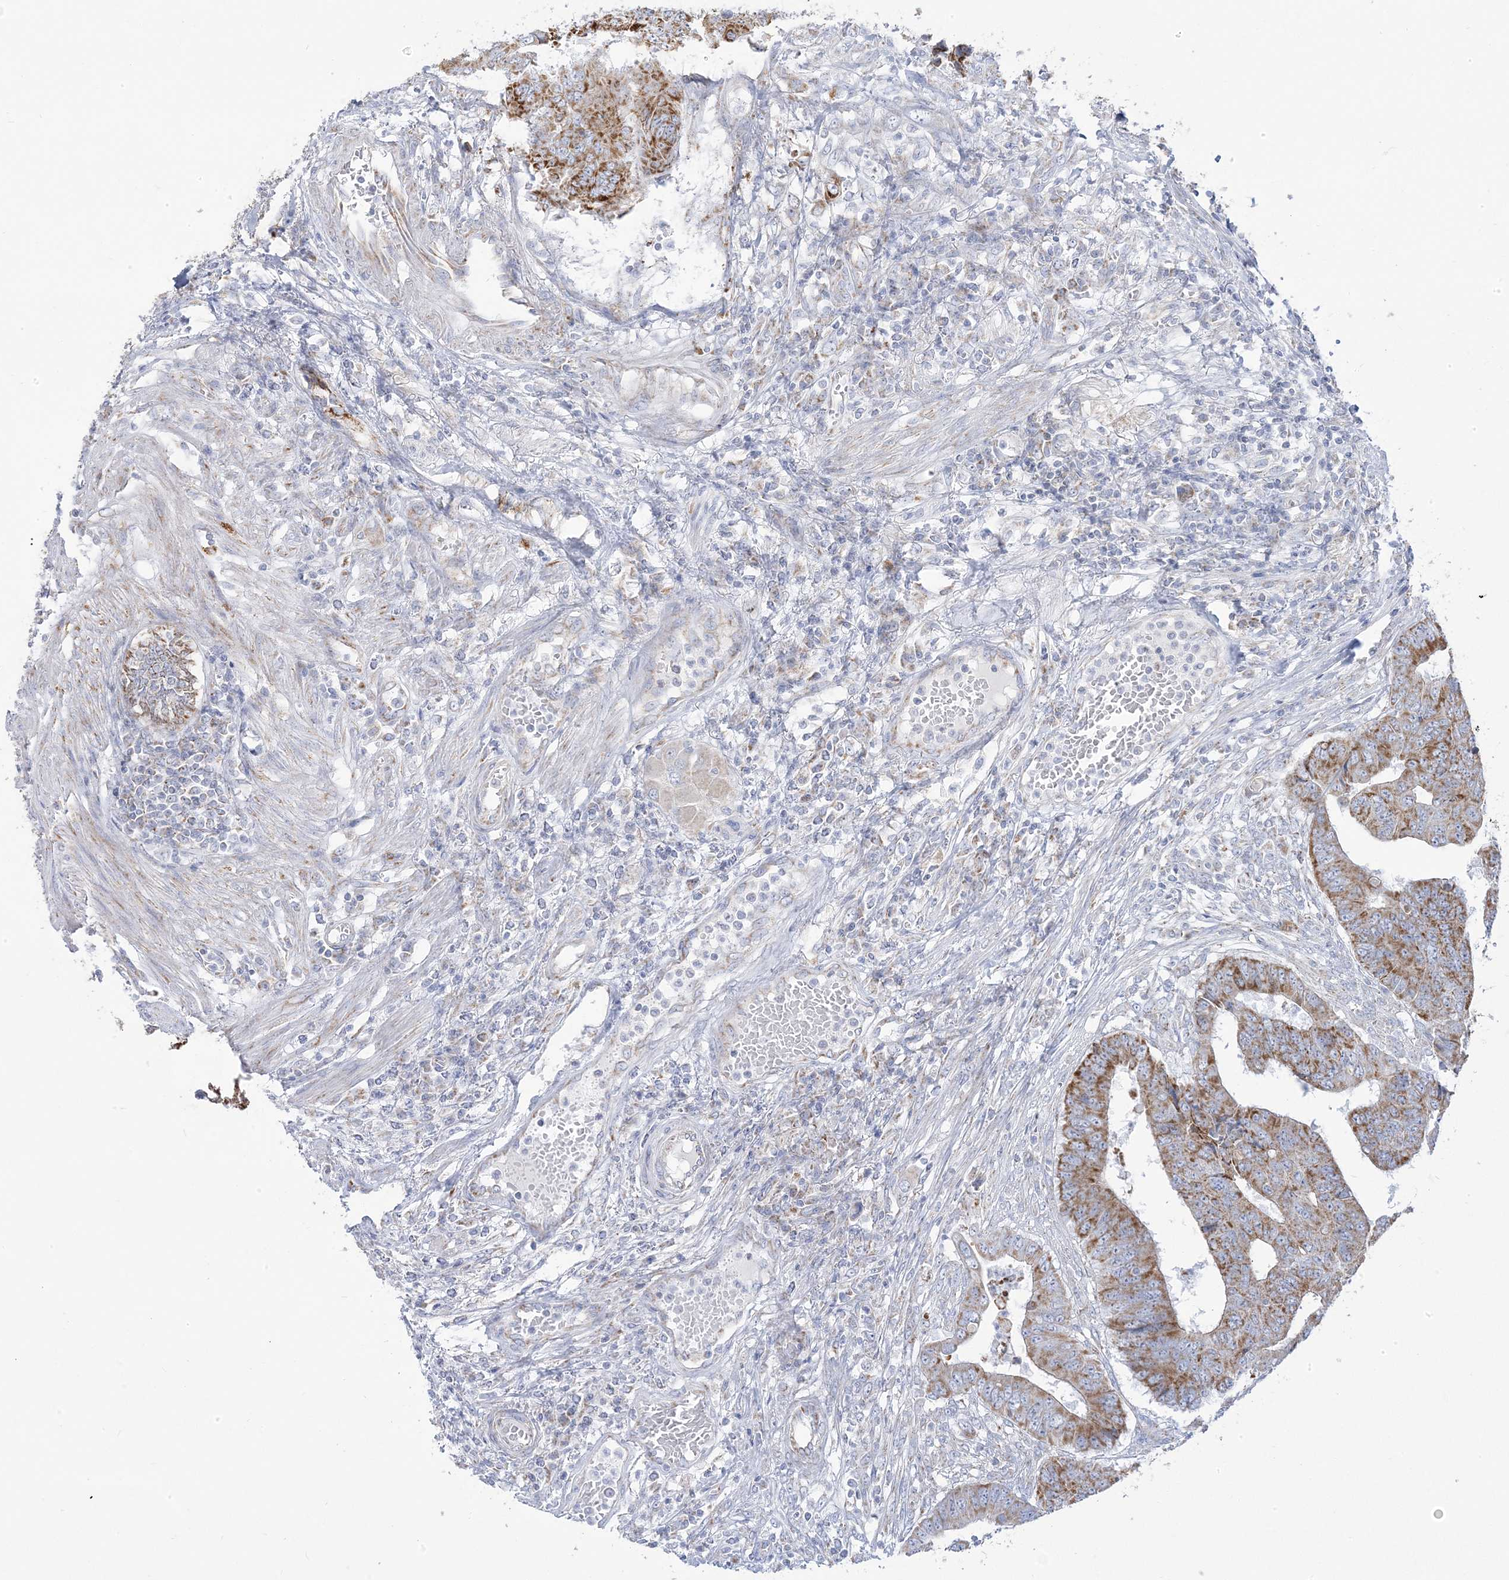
{"staining": {"intensity": "moderate", "quantity": ">75%", "location": "cytoplasmic/membranous"}, "tissue": "colorectal cancer", "cell_type": "Tumor cells", "image_type": "cancer", "snomed": [{"axis": "morphology", "description": "Adenocarcinoma, NOS"}, {"axis": "topography", "description": "Rectum"}], "caption": "Immunohistochemical staining of human colorectal cancer exhibits moderate cytoplasmic/membranous protein positivity in about >75% of tumor cells.", "gene": "PCCB", "patient": {"sex": "male", "age": 84}}